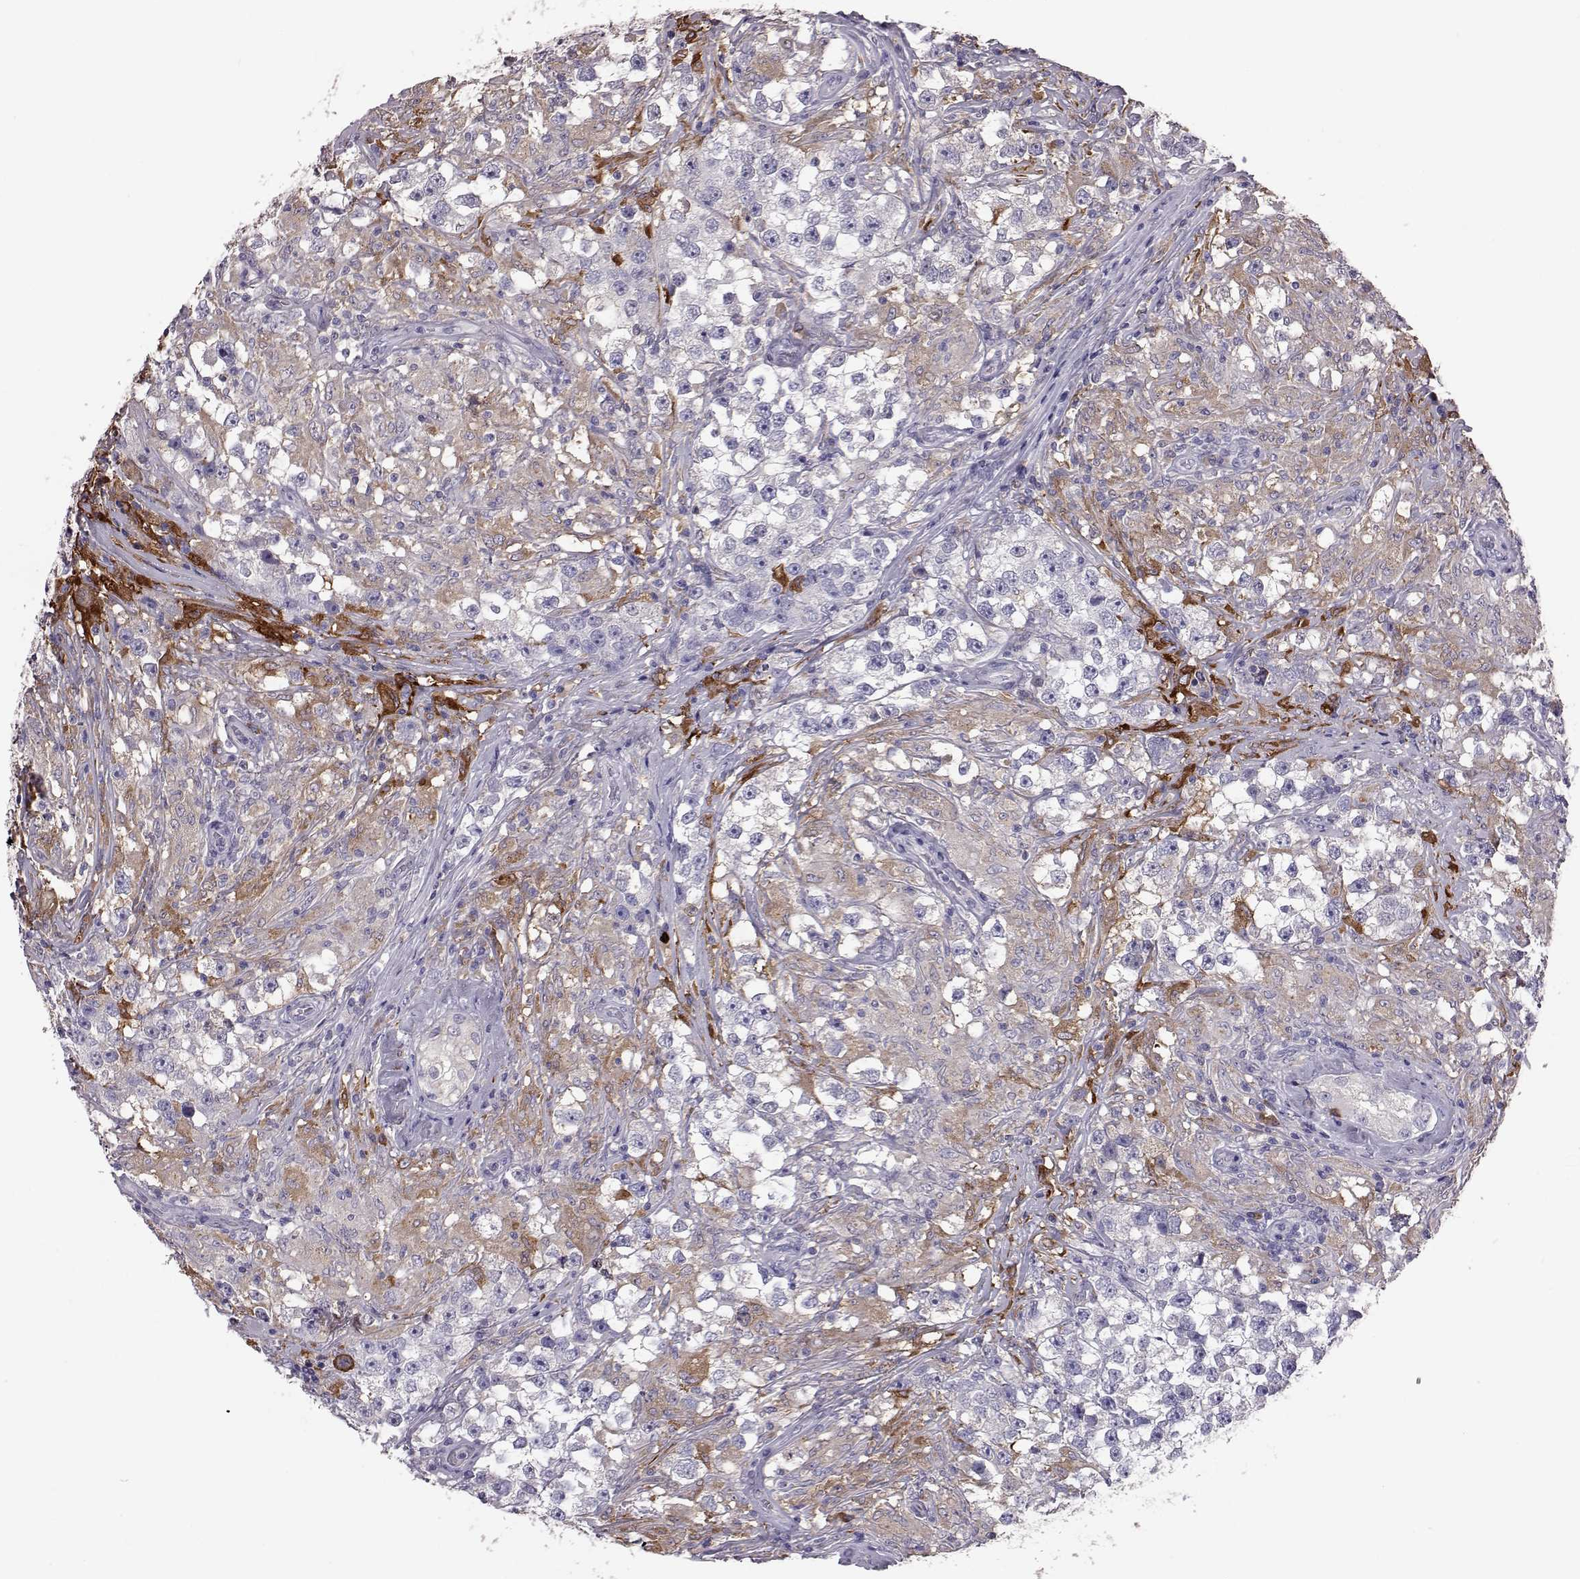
{"staining": {"intensity": "negative", "quantity": "none", "location": "none"}, "tissue": "testis cancer", "cell_type": "Tumor cells", "image_type": "cancer", "snomed": [{"axis": "morphology", "description": "Seminoma, NOS"}, {"axis": "topography", "description": "Testis"}], "caption": "Testis cancer (seminoma) was stained to show a protein in brown. There is no significant positivity in tumor cells.", "gene": "ADGRG5", "patient": {"sex": "male", "age": 46}}